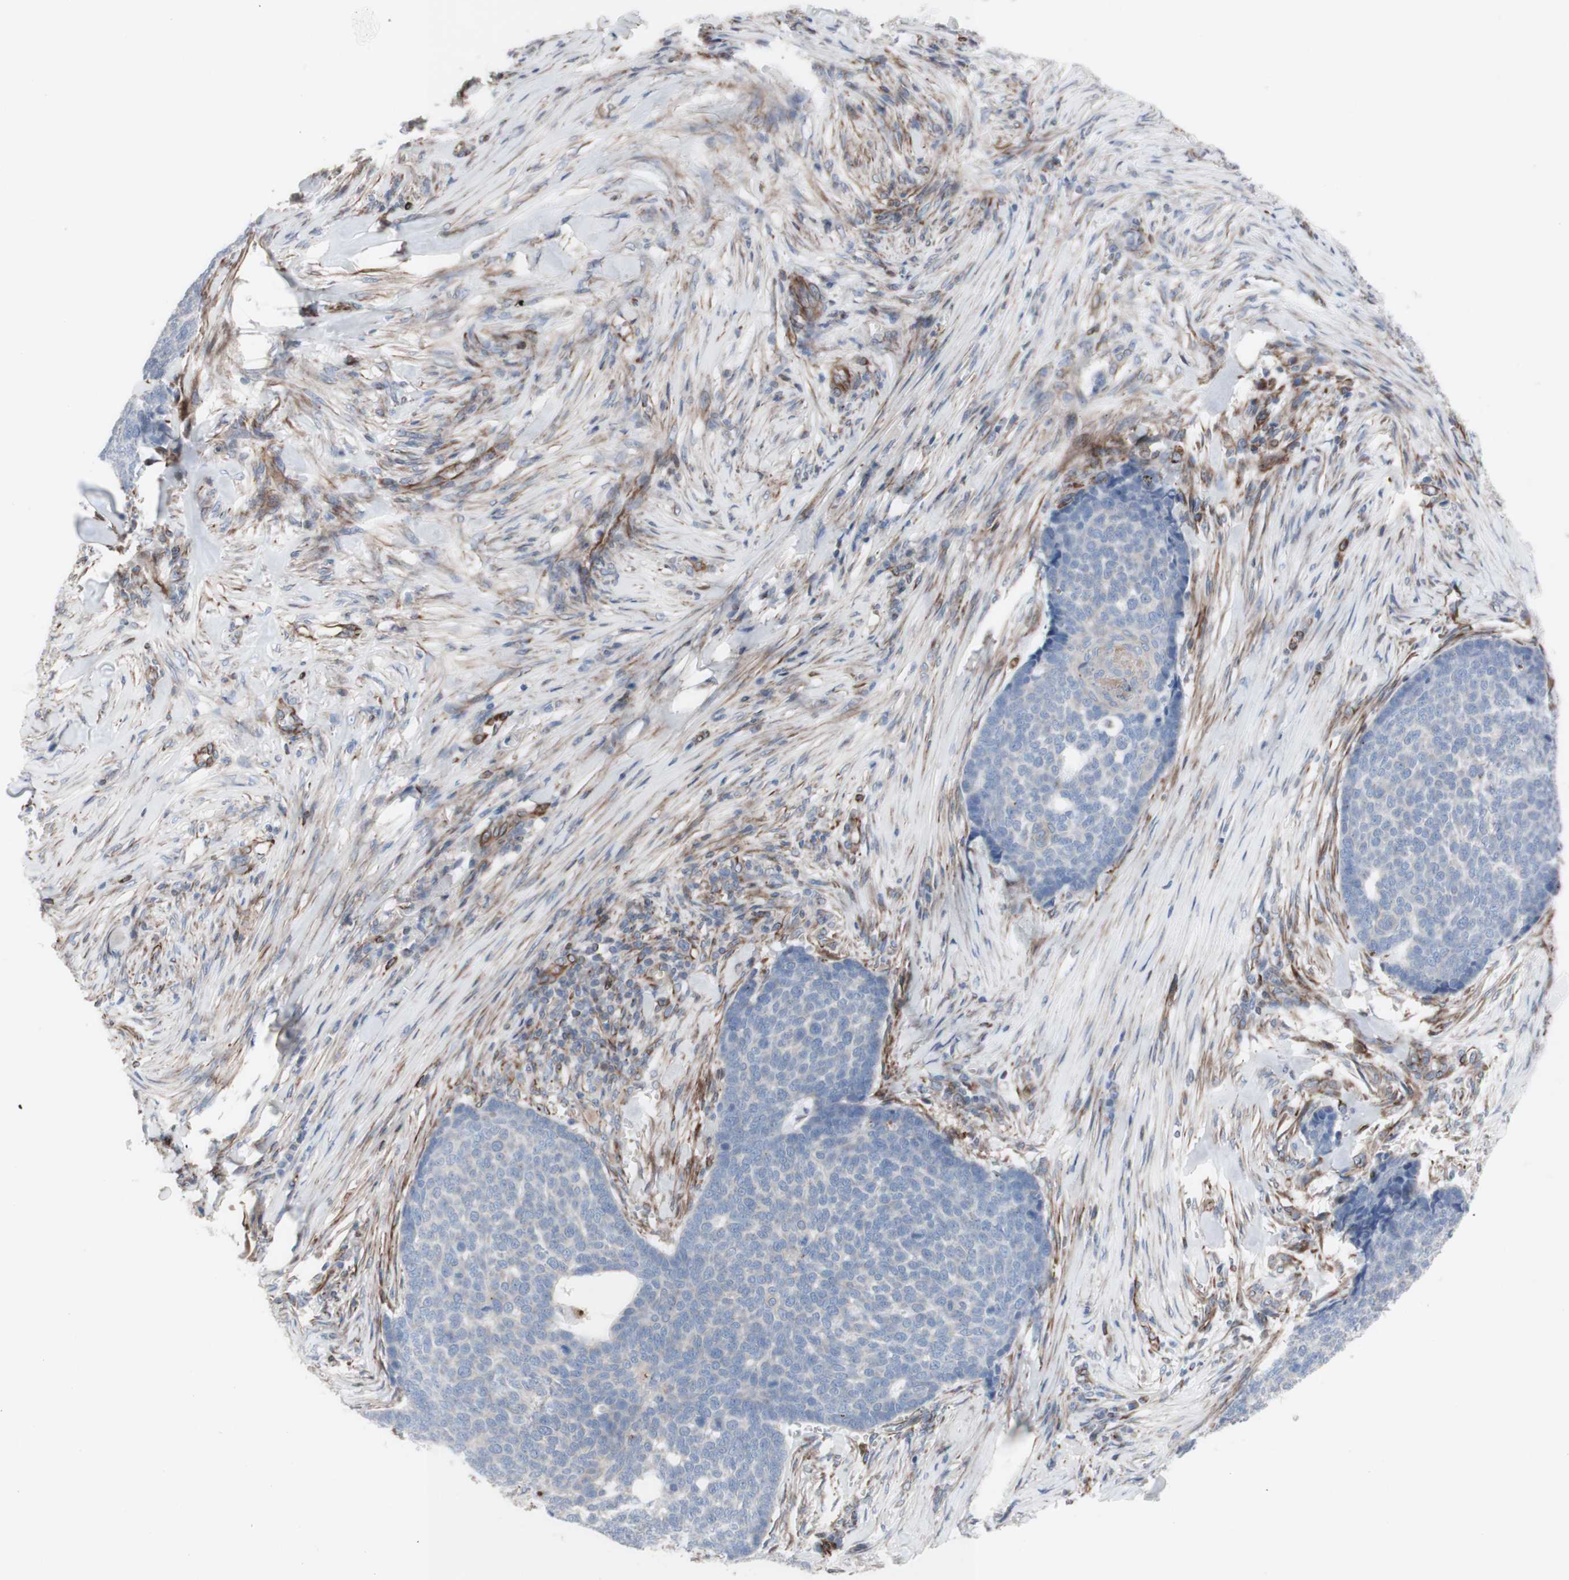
{"staining": {"intensity": "negative", "quantity": "none", "location": "none"}, "tissue": "skin cancer", "cell_type": "Tumor cells", "image_type": "cancer", "snomed": [{"axis": "morphology", "description": "Basal cell carcinoma"}, {"axis": "topography", "description": "Skin"}], "caption": "Immunohistochemistry (IHC) of skin cancer exhibits no staining in tumor cells.", "gene": "AGPAT5", "patient": {"sex": "male", "age": 84}}